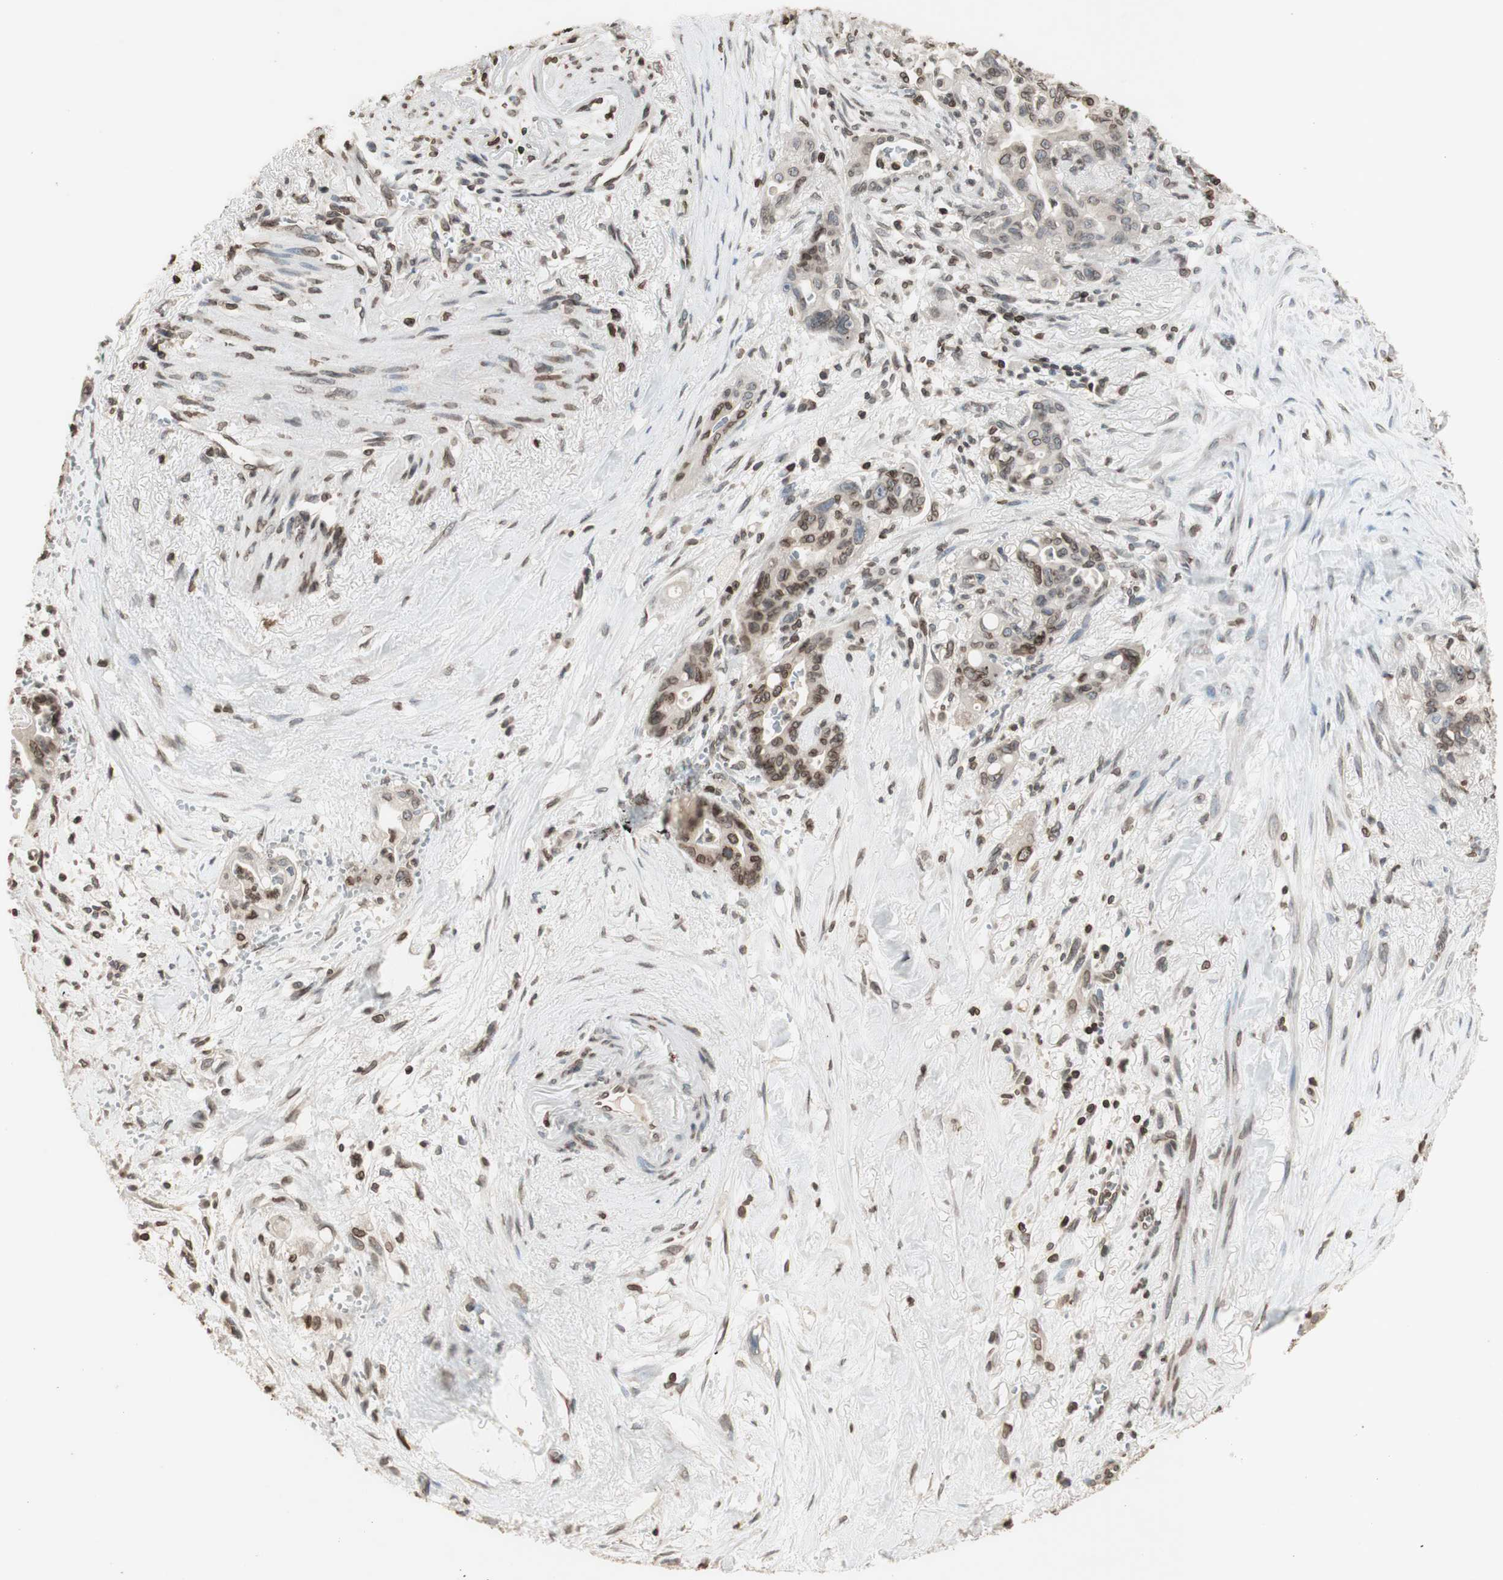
{"staining": {"intensity": "moderate", "quantity": ">75%", "location": "cytoplasmic/membranous,nuclear"}, "tissue": "pancreatic cancer", "cell_type": "Tumor cells", "image_type": "cancer", "snomed": [{"axis": "morphology", "description": "Adenocarcinoma, NOS"}, {"axis": "topography", "description": "Pancreas"}], "caption": "About >75% of tumor cells in pancreatic cancer exhibit moderate cytoplasmic/membranous and nuclear protein staining as visualized by brown immunohistochemical staining.", "gene": "TMPO", "patient": {"sex": "male", "age": 70}}